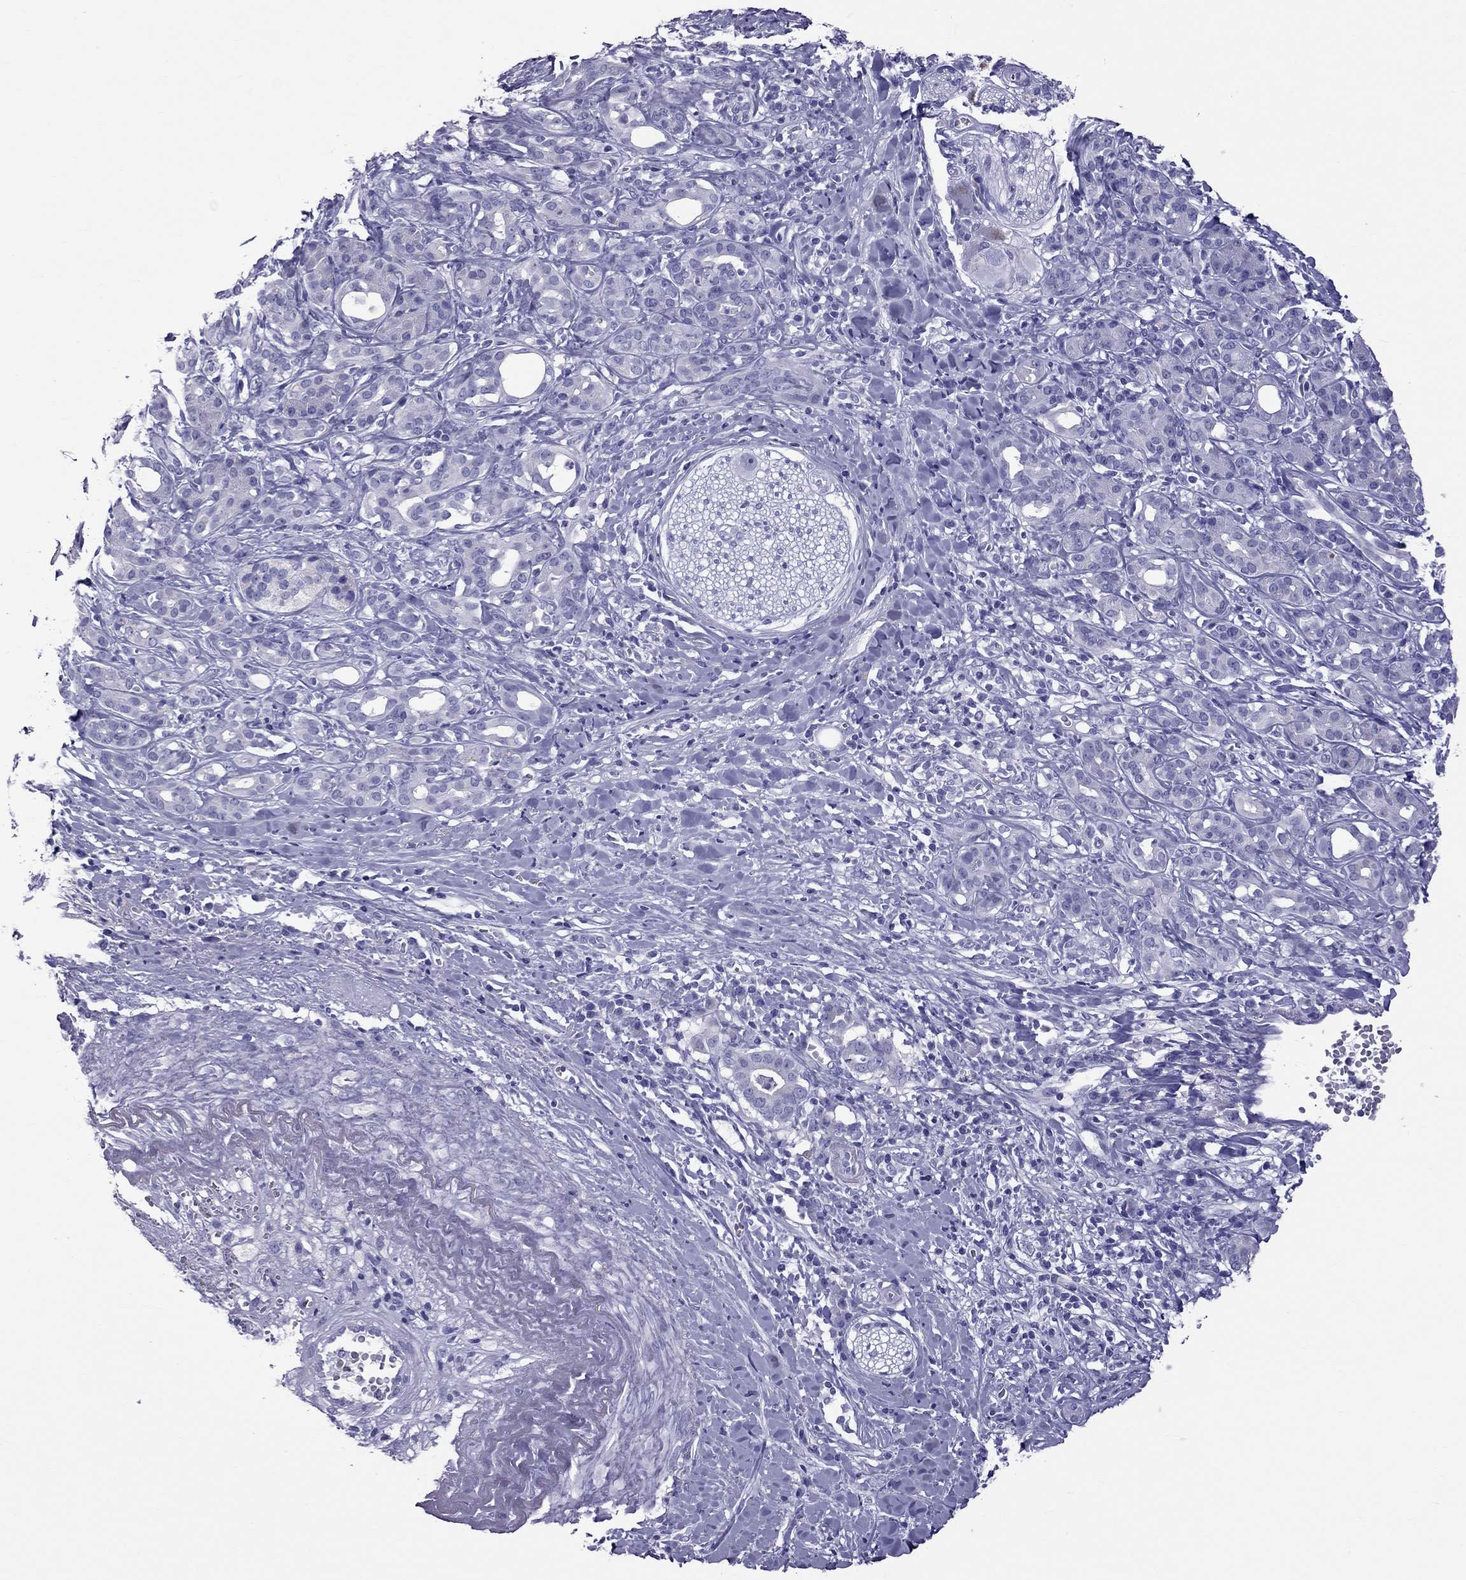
{"staining": {"intensity": "negative", "quantity": "none", "location": "none"}, "tissue": "pancreatic cancer", "cell_type": "Tumor cells", "image_type": "cancer", "snomed": [{"axis": "morphology", "description": "Adenocarcinoma, NOS"}, {"axis": "topography", "description": "Pancreas"}], "caption": "Histopathology image shows no significant protein staining in tumor cells of pancreatic adenocarcinoma.", "gene": "TTLL13", "patient": {"sex": "male", "age": 61}}